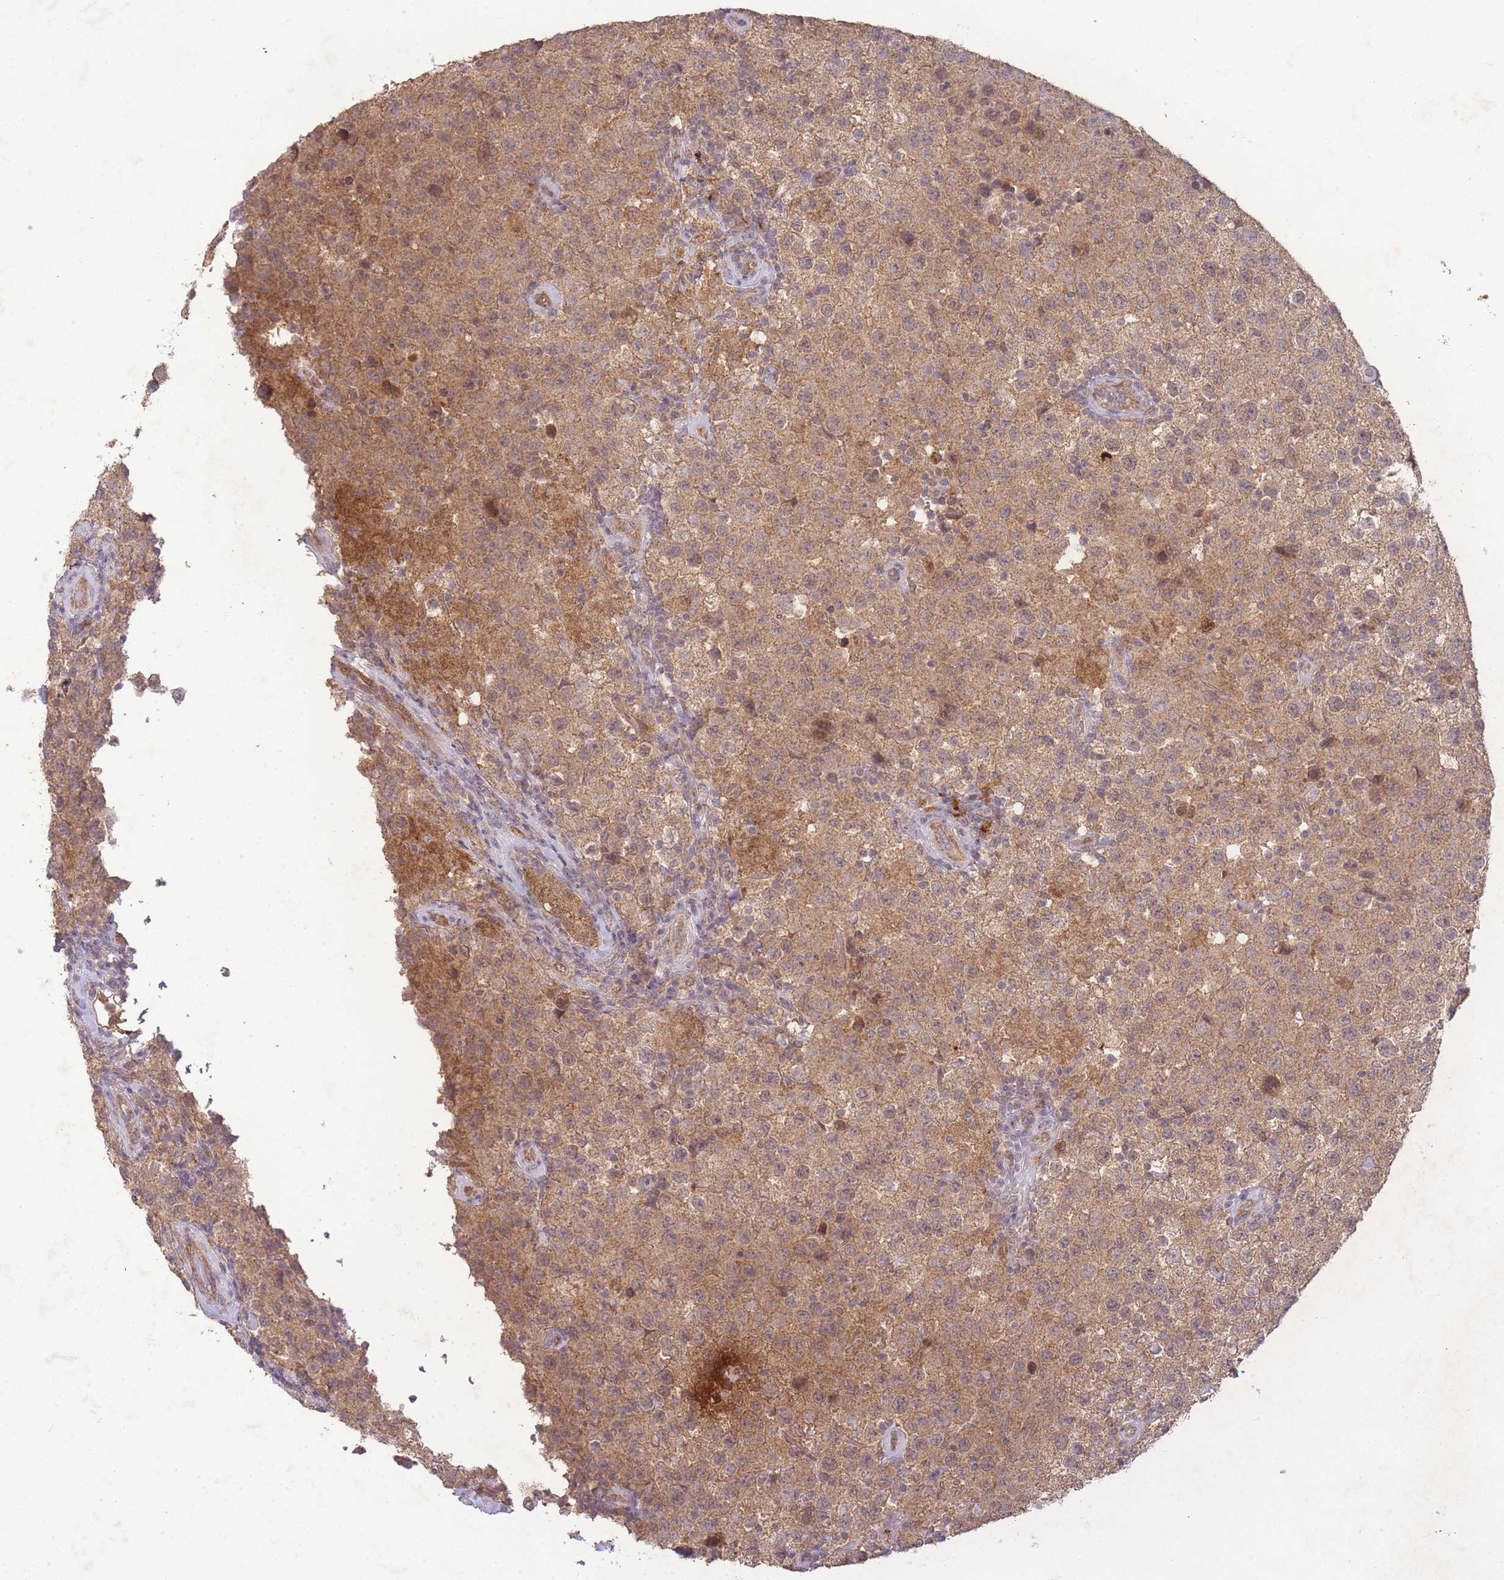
{"staining": {"intensity": "moderate", "quantity": ">75%", "location": "cytoplasmic/membranous,nuclear"}, "tissue": "testis cancer", "cell_type": "Tumor cells", "image_type": "cancer", "snomed": [{"axis": "morphology", "description": "Seminoma, NOS"}, {"axis": "morphology", "description": "Carcinoma, Embryonal, NOS"}, {"axis": "topography", "description": "Testis"}], "caption": "The immunohistochemical stain labels moderate cytoplasmic/membranous and nuclear staining in tumor cells of testis cancer (embryonal carcinoma) tissue. (DAB = brown stain, brightfield microscopy at high magnification).", "gene": "RNF144B", "patient": {"sex": "male", "age": 41}}